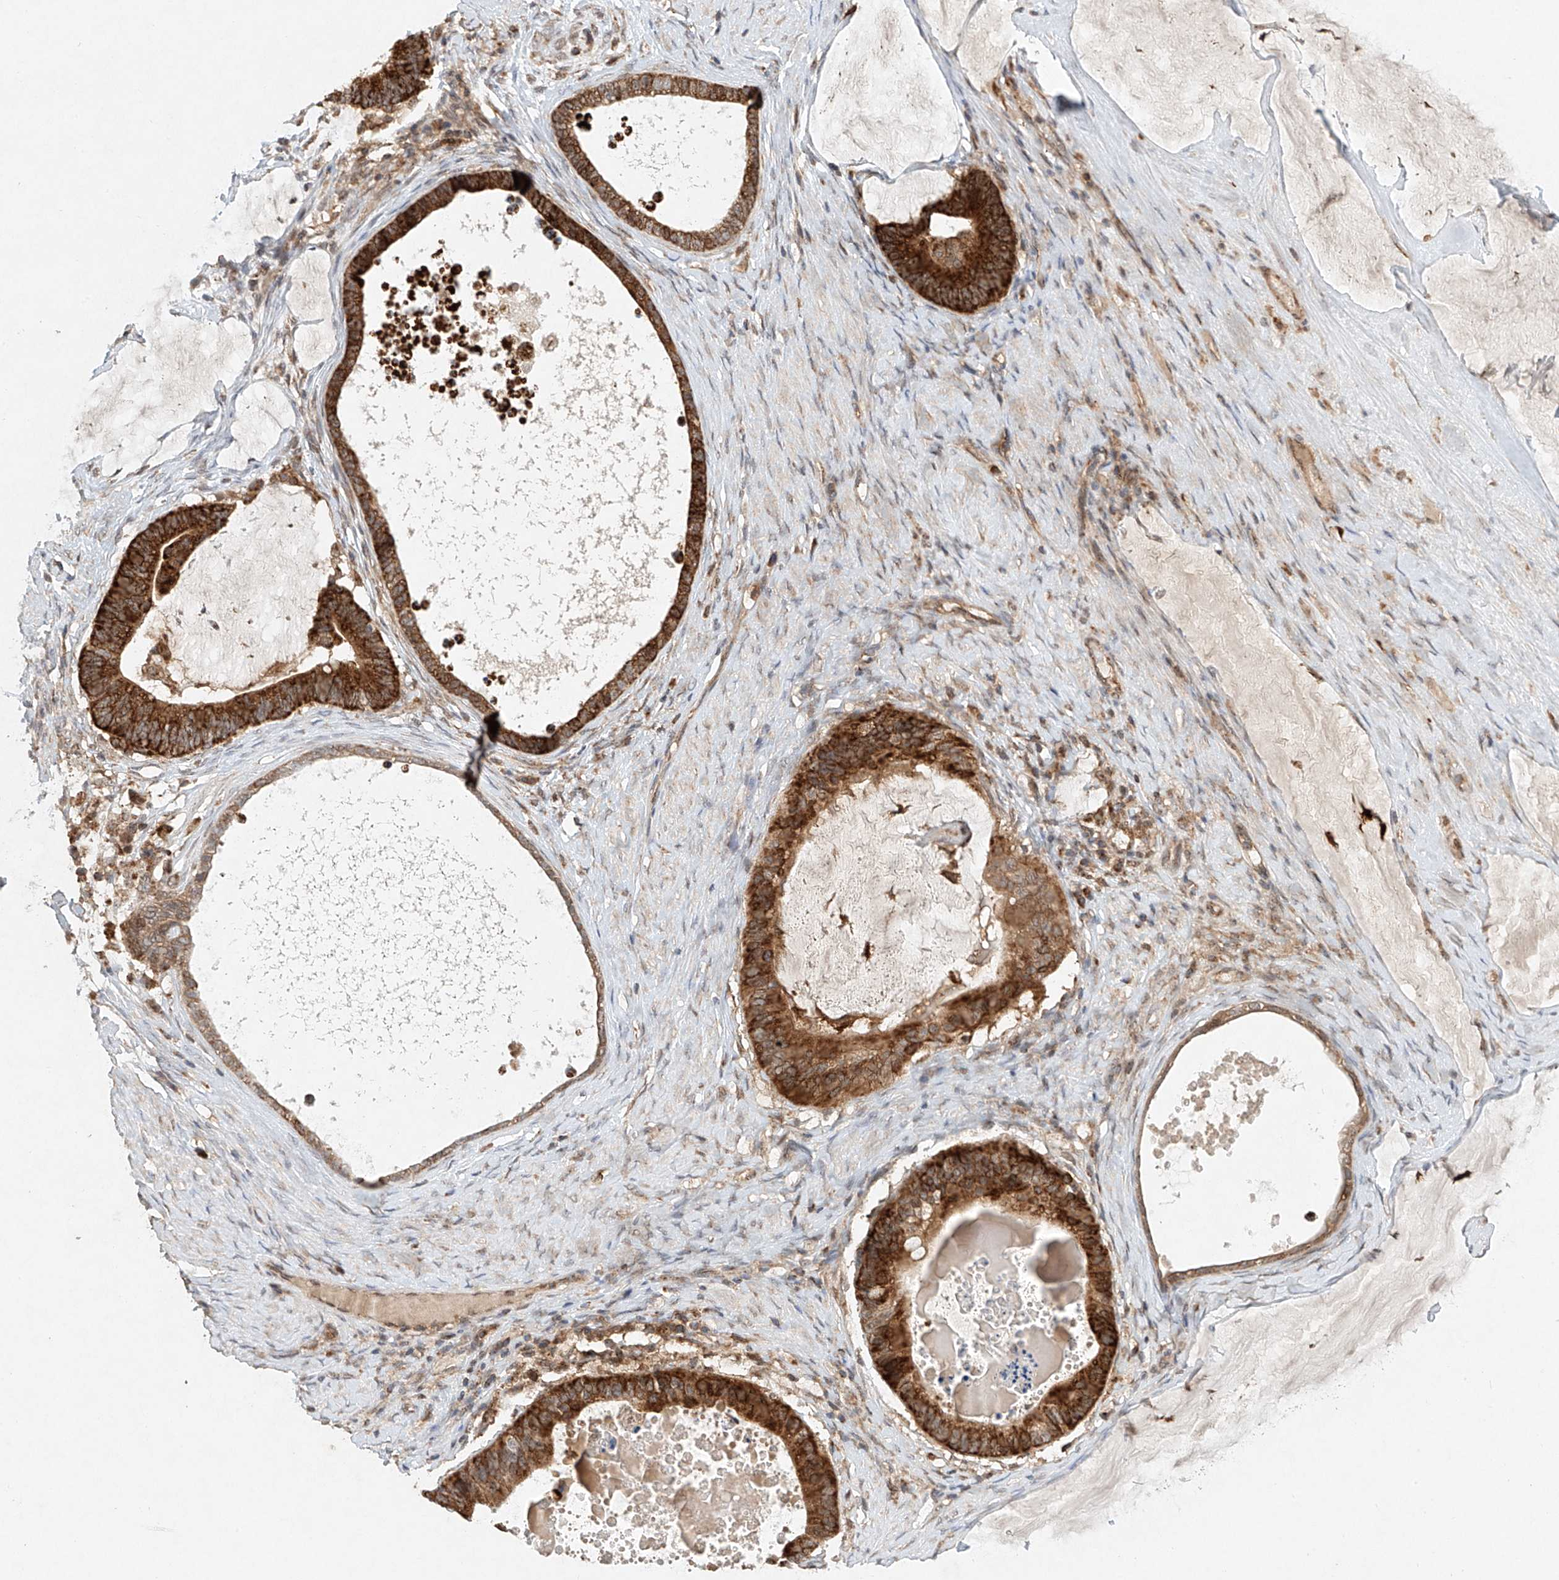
{"staining": {"intensity": "strong", "quantity": ">75%", "location": "cytoplasmic/membranous"}, "tissue": "ovarian cancer", "cell_type": "Tumor cells", "image_type": "cancer", "snomed": [{"axis": "morphology", "description": "Cystadenocarcinoma, mucinous, NOS"}, {"axis": "topography", "description": "Ovary"}], "caption": "Mucinous cystadenocarcinoma (ovarian) tissue shows strong cytoplasmic/membranous positivity in about >75% of tumor cells (IHC, brightfield microscopy, high magnification).", "gene": "DCAF11", "patient": {"sex": "female", "age": 61}}